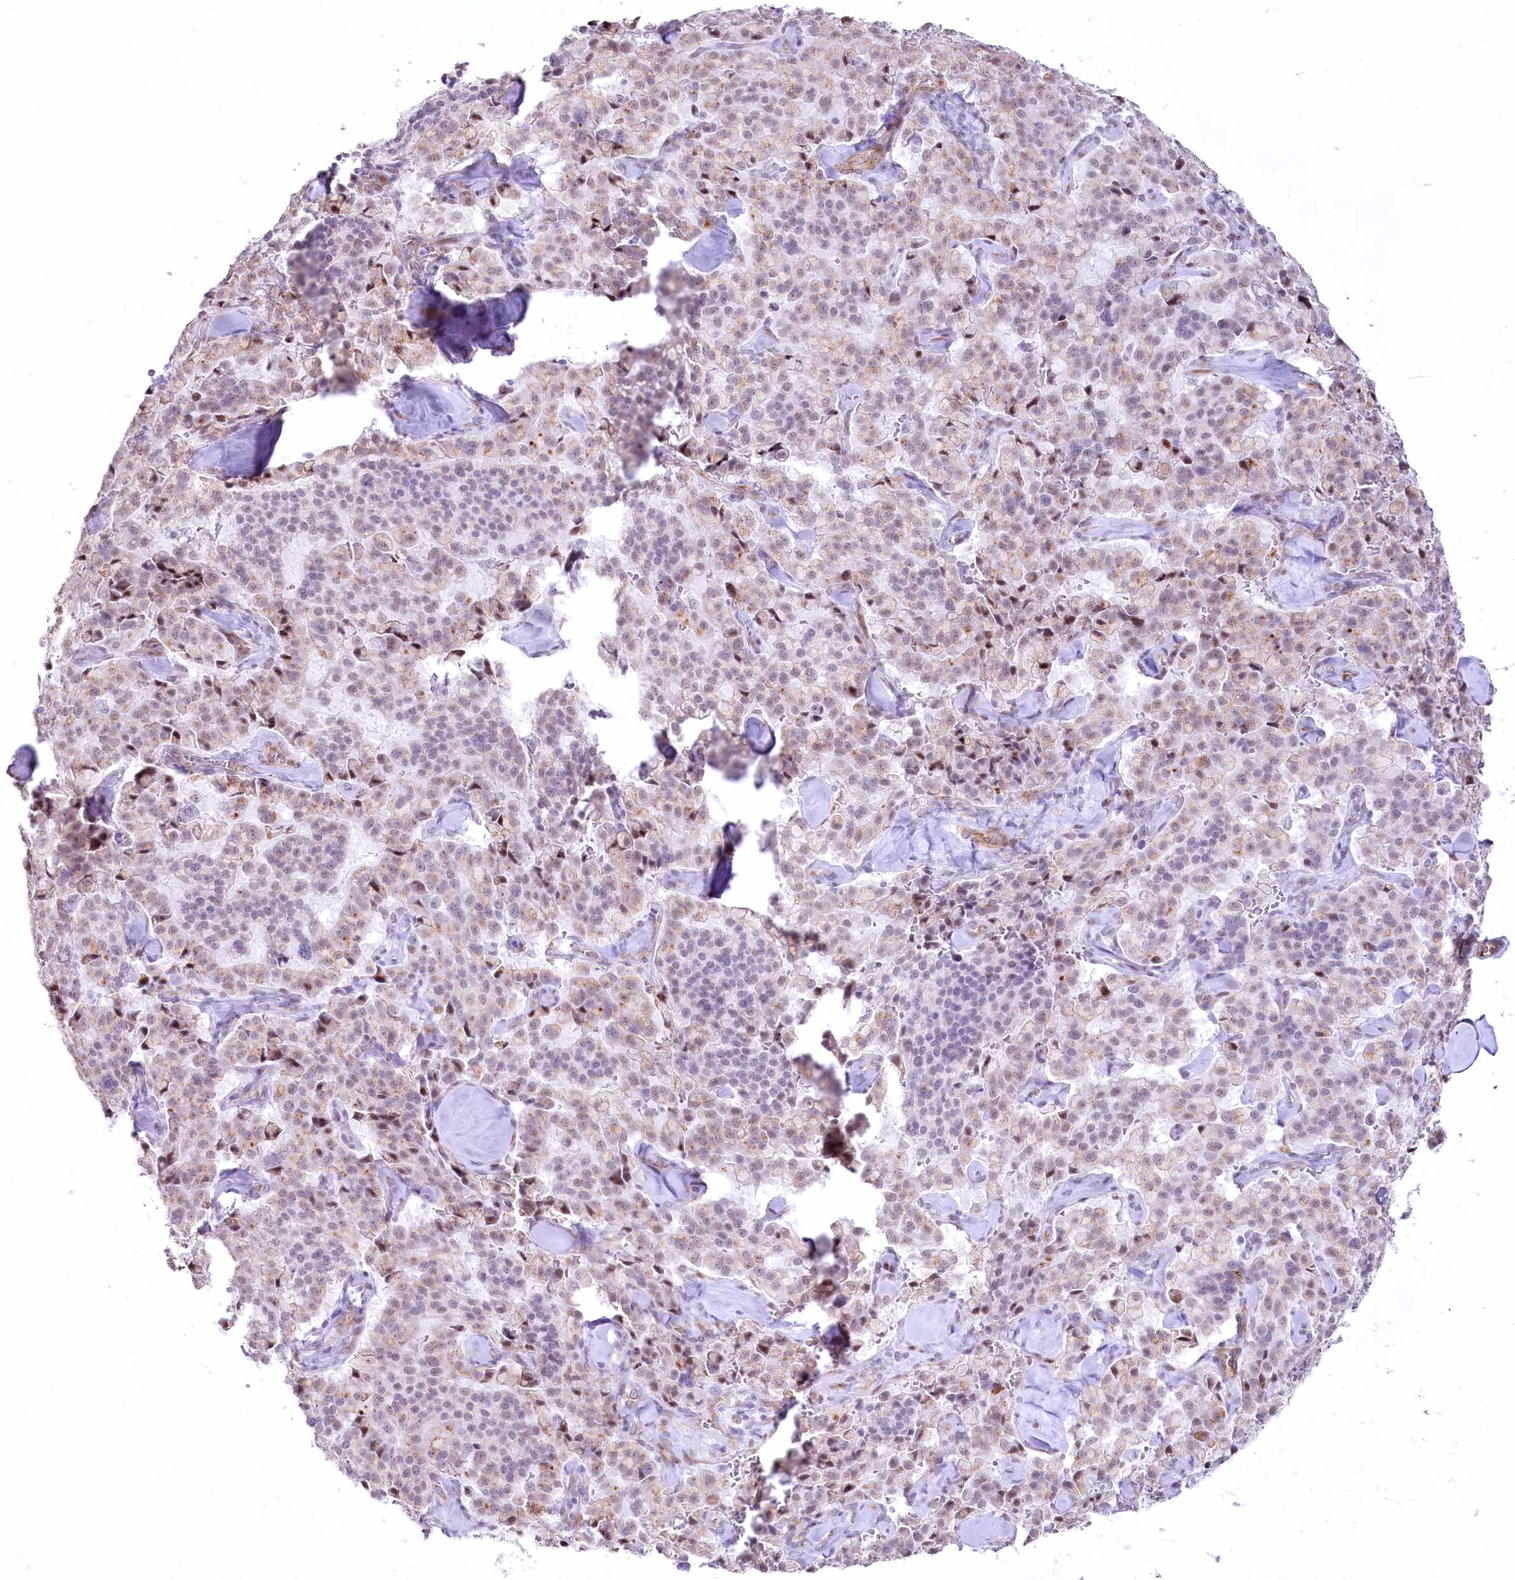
{"staining": {"intensity": "weak", "quantity": "25%-75%", "location": "cytoplasmic/membranous,nuclear"}, "tissue": "pancreatic cancer", "cell_type": "Tumor cells", "image_type": "cancer", "snomed": [{"axis": "morphology", "description": "Adenocarcinoma, NOS"}, {"axis": "topography", "description": "Pancreas"}], "caption": "IHC of human pancreatic cancer exhibits low levels of weak cytoplasmic/membranous and nuclear positivity in about 25%-75% of tumor cells.", "gene": "YBX3", "patient": {"sex": "male", "age": 65}}